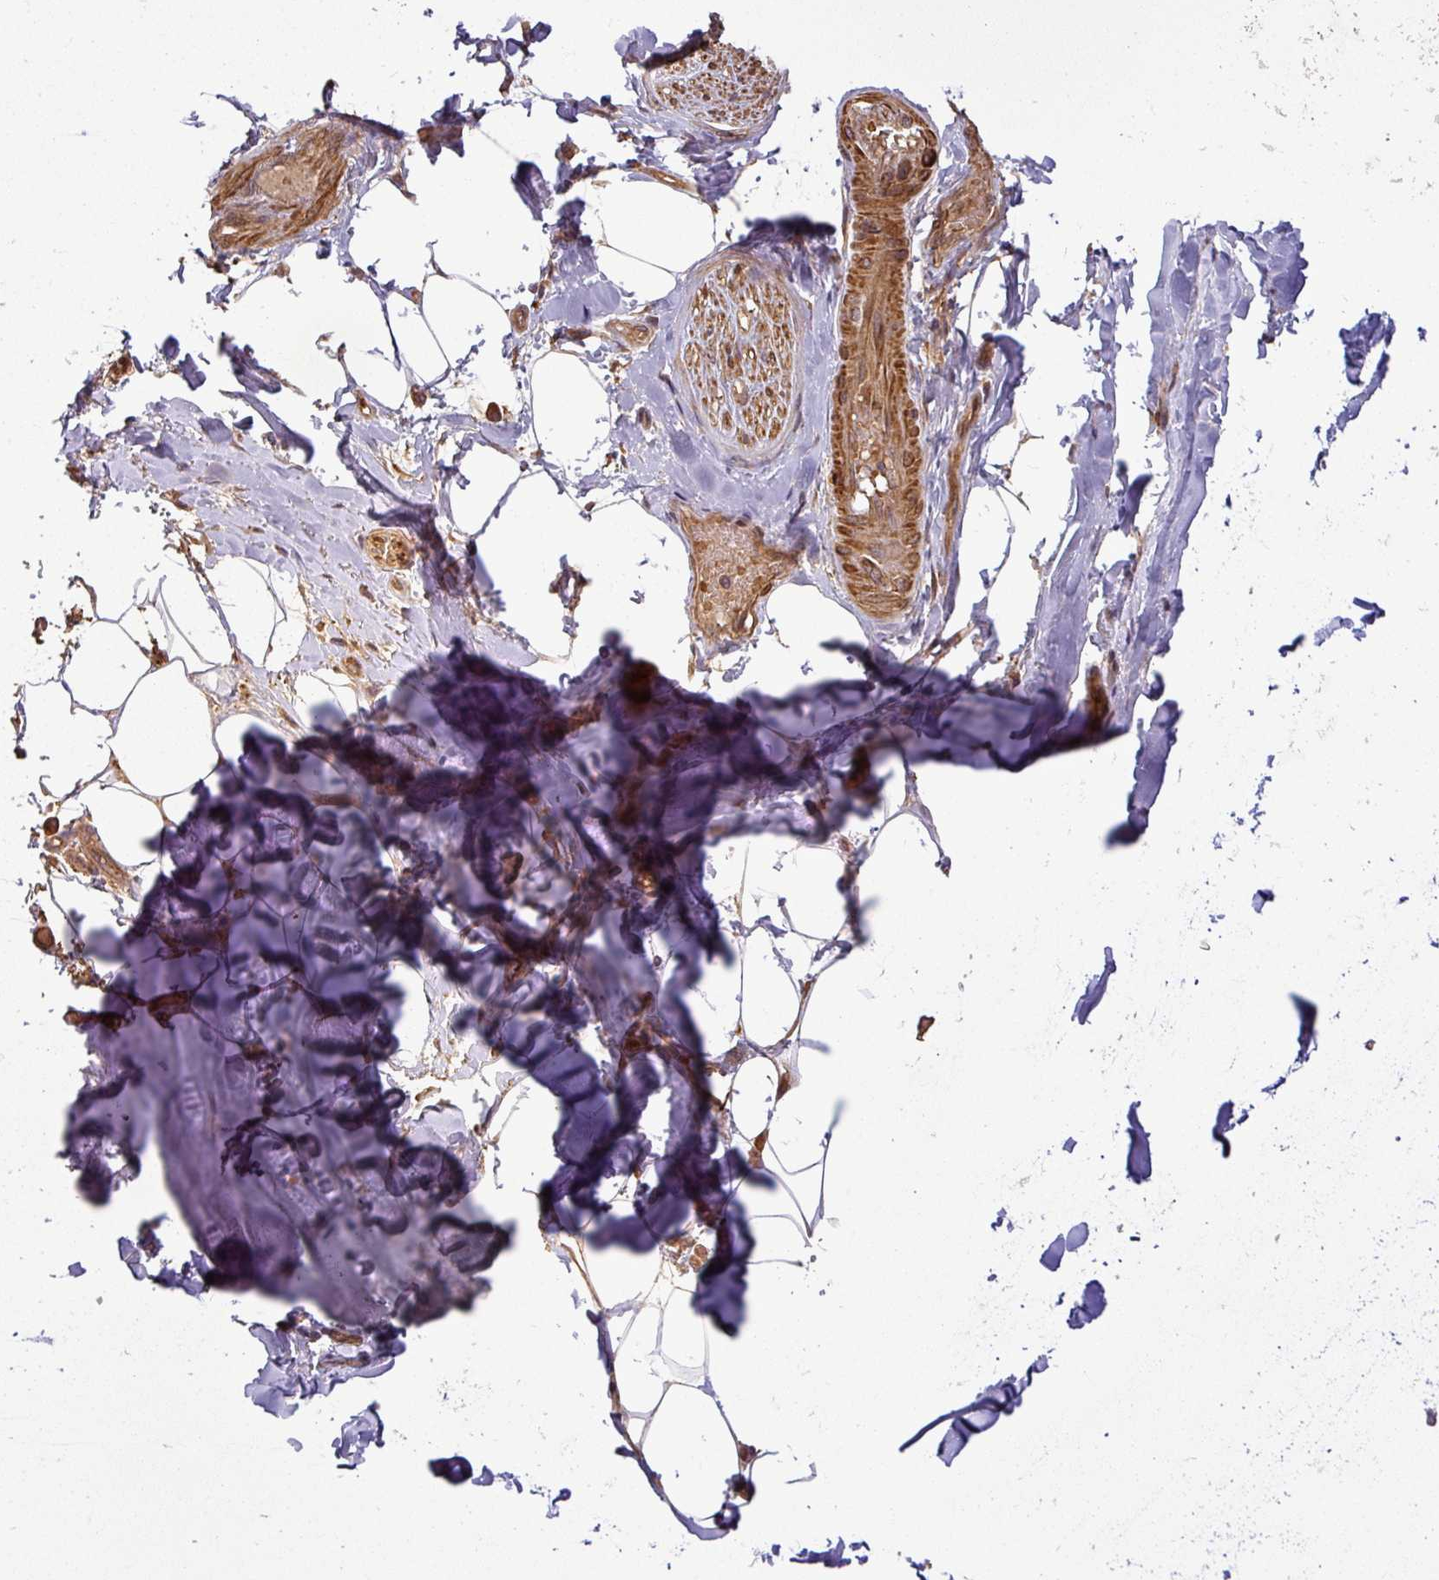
{"staining": {"intensity": "moderate", "quantity": ">75%", "location": "cytoplasmic/membranous"}, "tissue": "adipose tissue", "cell_type": "Adipocytes", "image_type": "normal", "snomed": [{"axis": "morphology", "description": "Normal tissue, NOS"}, {"axis": "topography", "description": "Lymph node"}, {"axis": "topography", "description": "Cartilage tissue"}, {"axis": "topography", "description": "Bronchus"}], "caption": "Moderate cytoplasmic/membranous staining is appreciated in about >75% of adipocytes in benign adipose tissue. (DAB (3,3'-diaminobenzidine) IHC, brown staining for protein, blue staining for nuclei).", "gene": "MAP3K6", "patient": {"sex": "male", "age": 63}}